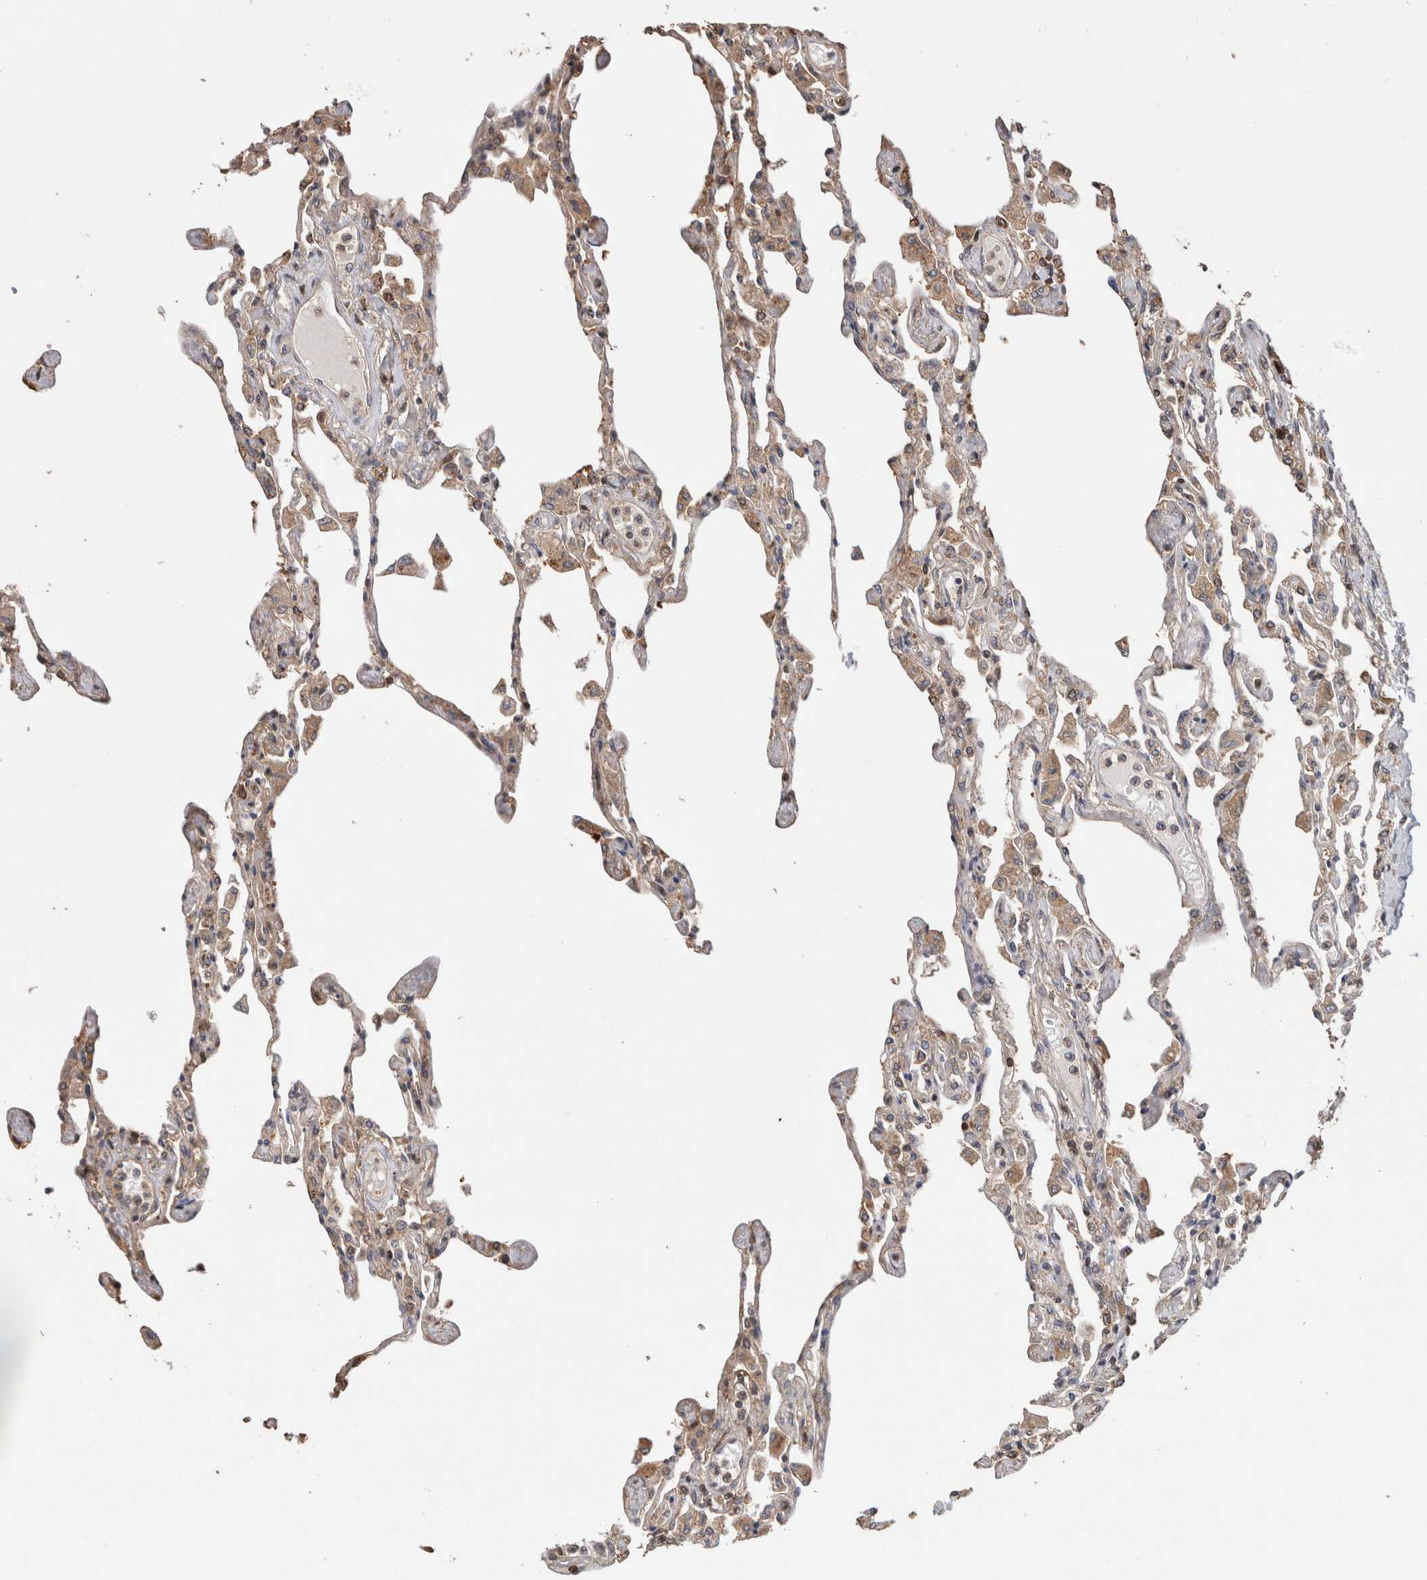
{"staining": {"intensity": "weak", "quantity": "25%-75%", "location": "cytoplasmic/membranous"}, "tissue": "lung", "cell_type": "Alveolar cells", "image_type": "normal", "snomed": [{"axis": "morphology", "description": "Normal tissue, NOS"}, {"axis": "topography", "description": "Bronchus"}, {"axis": "topography", "description": "Lung"}], "caption": "Immunohistochemistry (IHC) staining of normal lung, which demonstrates low levels of weak cytoplasmic/membranous positivity in approximately 25%-75% of alveolar cells indicating weak cytoplasmic/membranous protein expression. The staining was performed using DAB (3,3'-diaminobenzidine) (brown) for protein detection and nuclei were counterstained in hematoxylin (blue).", "gene": "TRIM5", "patient": {"sex": "female", "age": 49}}